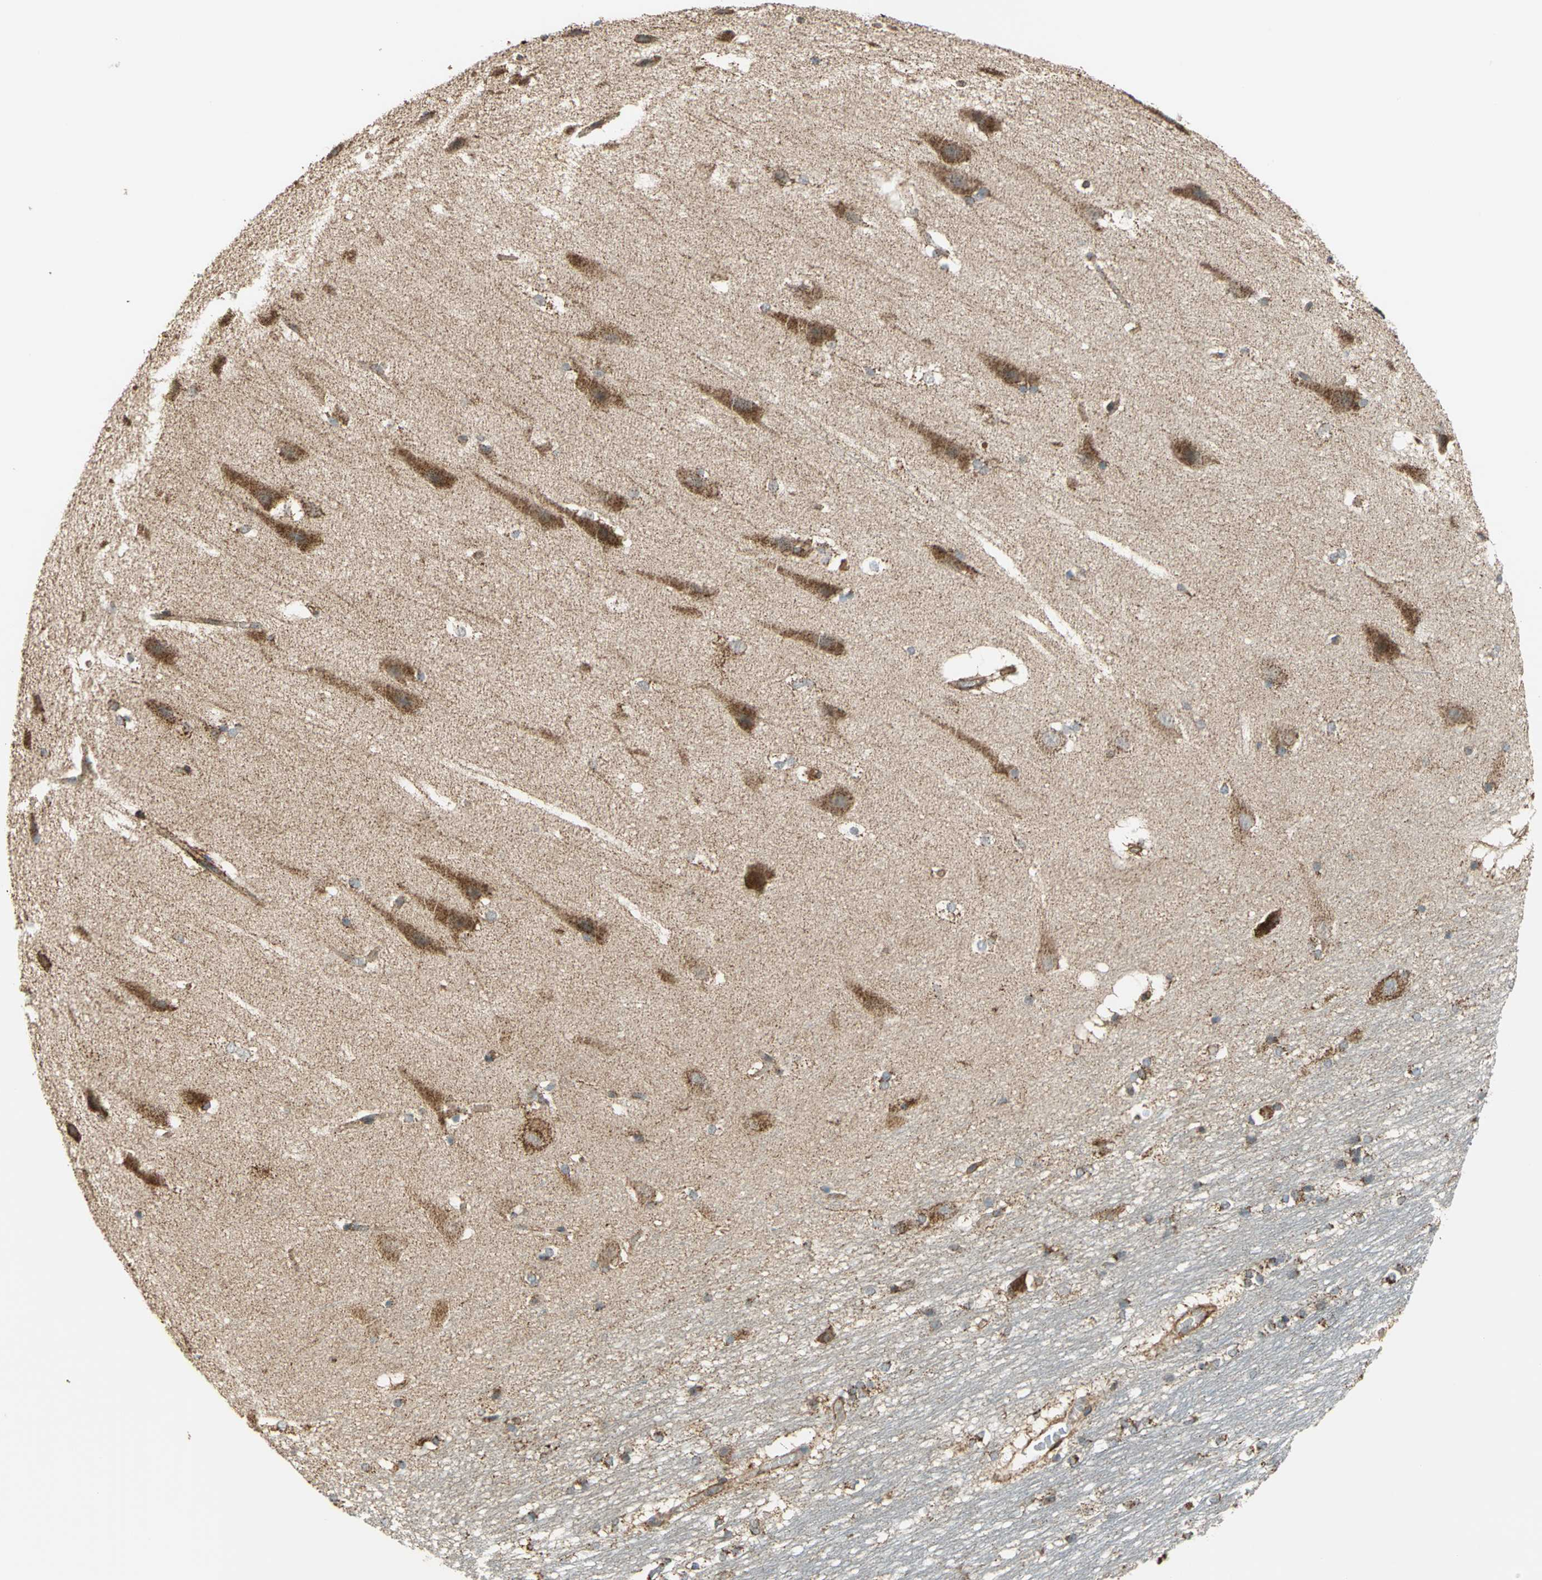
{"staining": {"intensity": "moderate", "quantity": "25%-75%", "location": "cytoplasmic/membranous"}, "tissue": "hippocampus", "cell_type": "Glial cells", "image_type": "normal", "snomed": [{"axis": "morphology", "description": "Normal tissue, NOS"}, {"axis": "topography", "description": "Hippocampus"}], "caption": "A brown stain labels moderate cytoplasmic/membranous expression of a protein in glial cells of normal hippocampus. (DAB (3,3'-diaminobenzidine) IHC, brown staining for protein, blue staining for nuclei).", "gene": "MRPS22", "patient": {"sex": "female", "age": 19}}